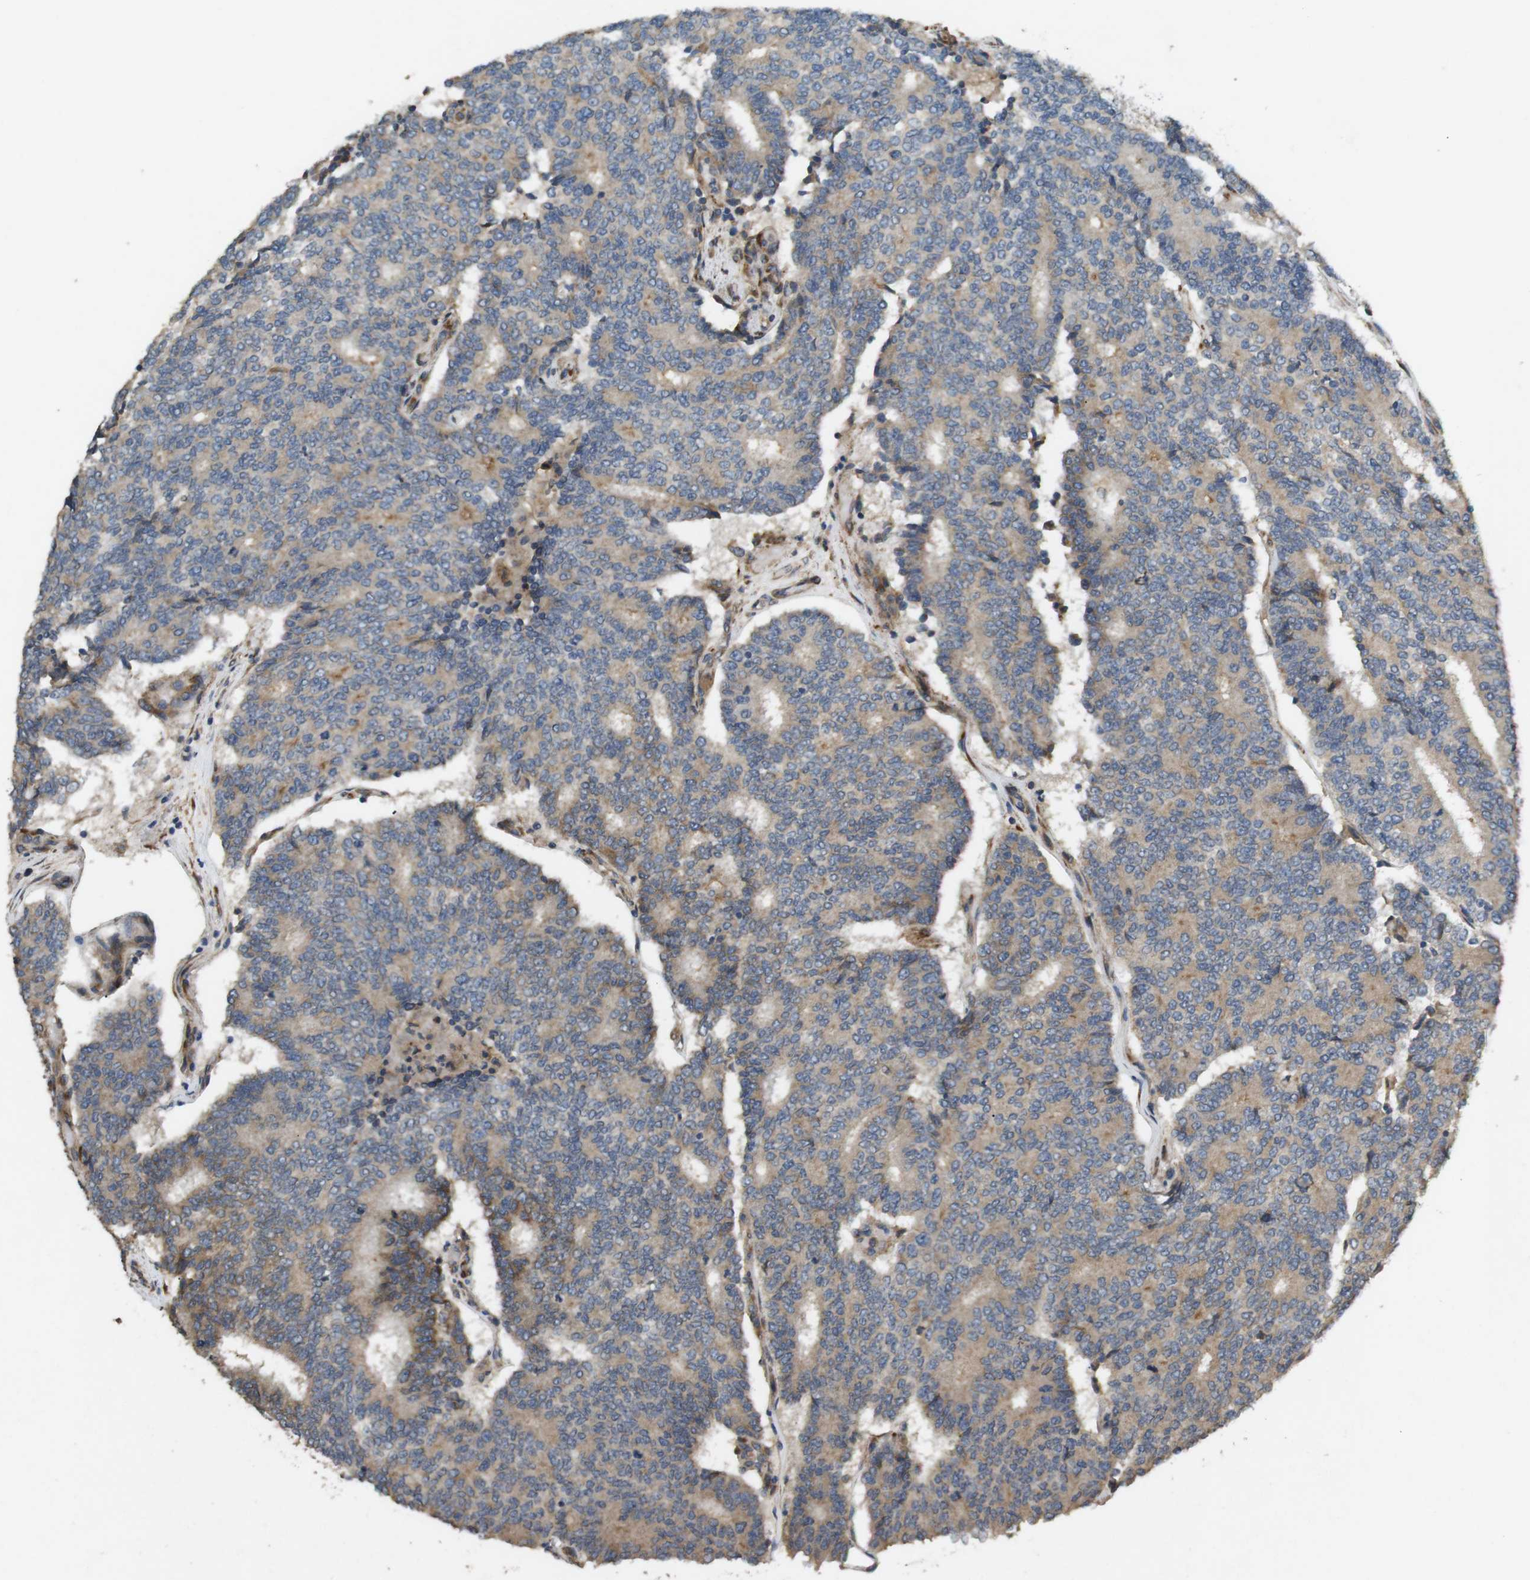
{"staining": {"intensity": "moderate", "quantity": ">75%", "location": "cytoplasmic/membranous"}, "tissue": "prostate cancer", "cell_type": "Tumor cells", "image_type": "cancer", "snomed": [{"axis": "morphology", "description": "Normal tissue, NOS"}, {"axis": "morphology", "description": "Adenocarcinoma, High grade"}, {"axis": "topography", "description": "Prostate"}, {"axis": "topography", "description": "Seminal veicle"}], "caption": "Immunohistochemical staining of adenocarcinoma (high-grade) (prostate) exhibits medium levels of moderate cytoplasmic/membranous staining in approximately >75% of tumor cells. (brown staining indicates protein expression, while blue staining denotes nuclei).", "gene": "ARHGAP24", "patient": {"sex": "male", "age": 55}}